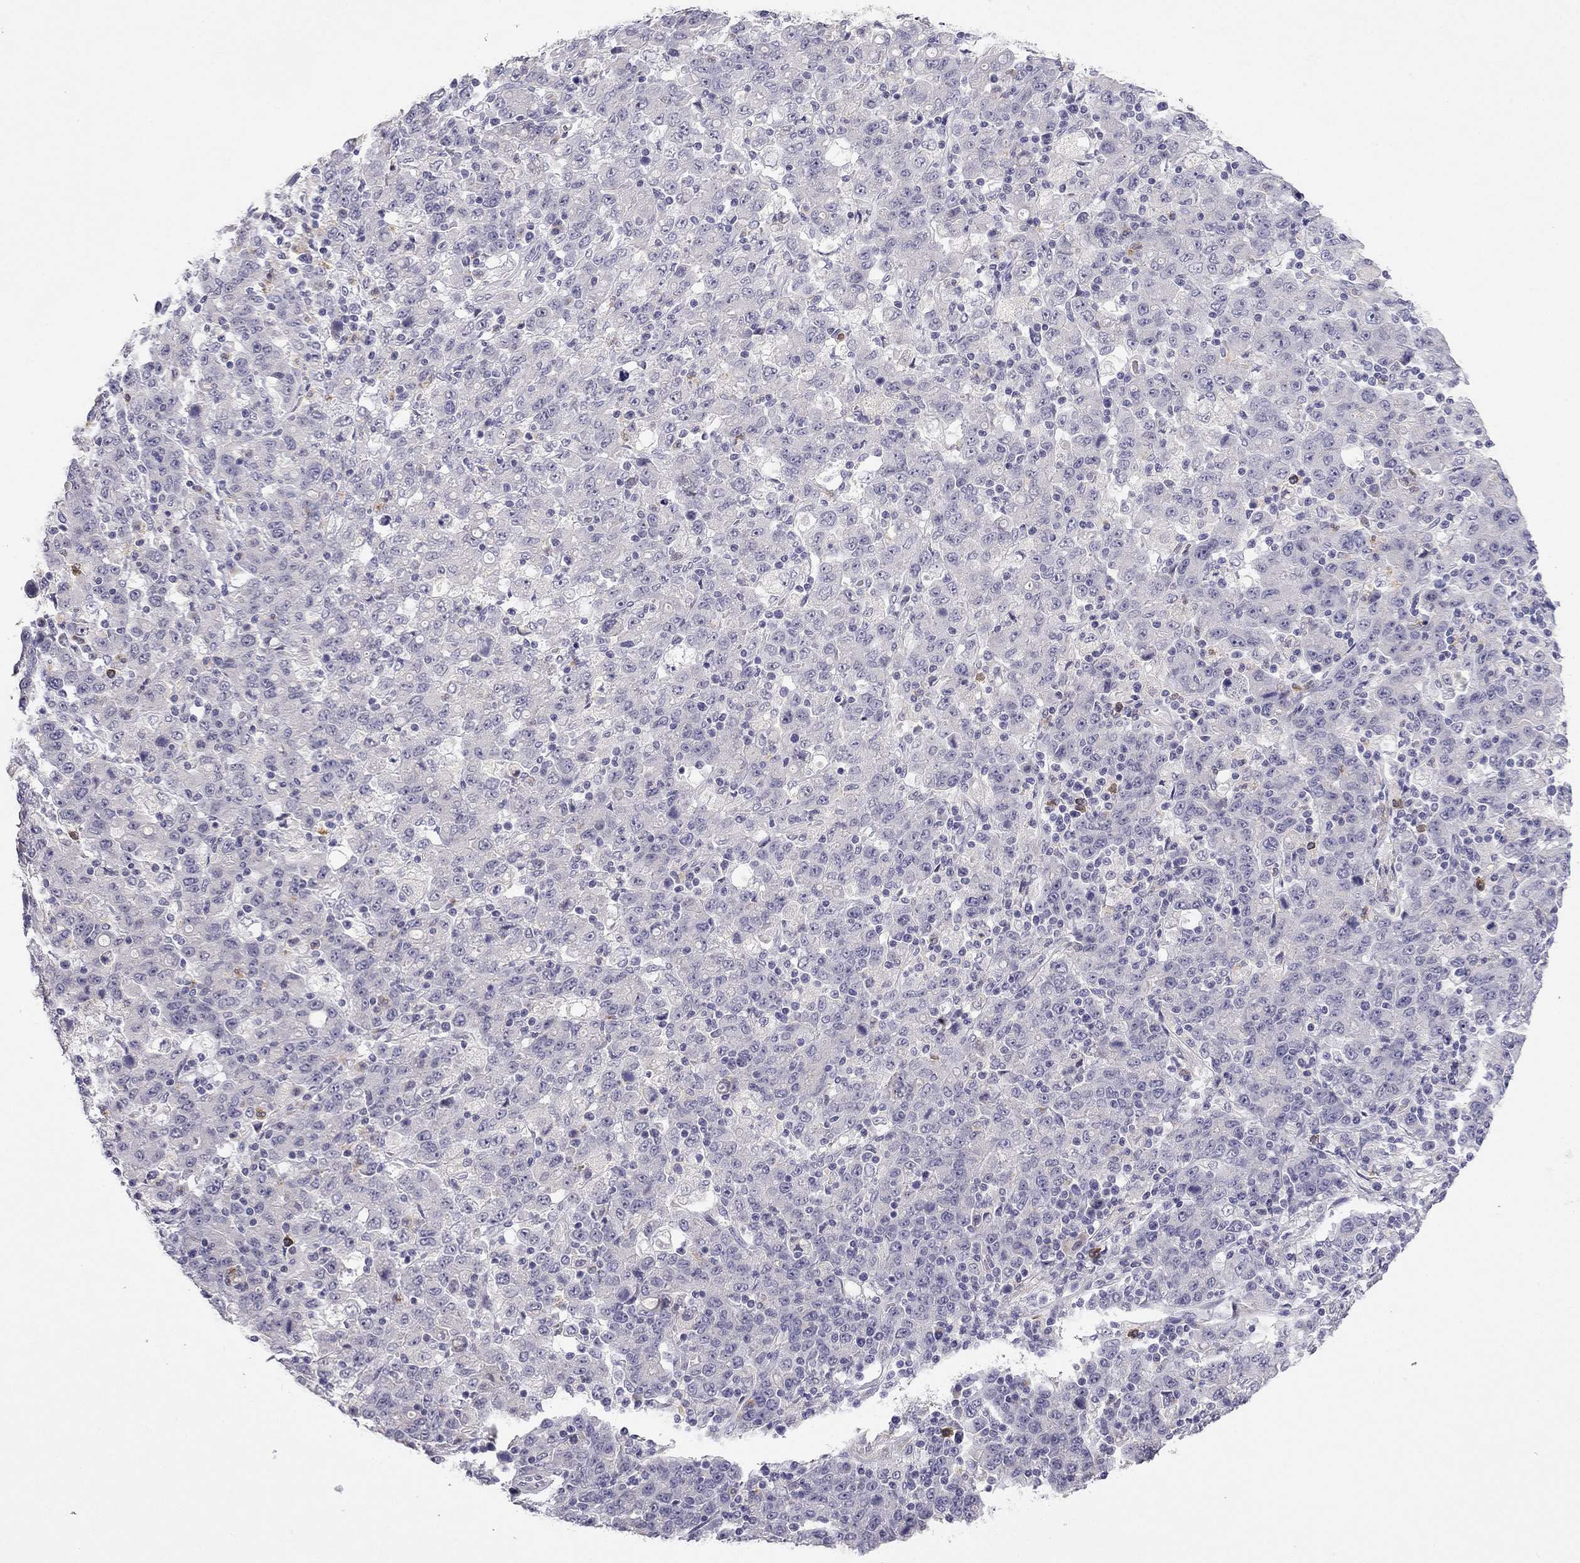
{"staining": {"intensity": "negative", "quantity": "none", "location": "none"}, "tissue": "stomach cancer", "cell_type": "Tumor cells", "image_type": "cancer", "snomed": [{"axis": "morphology", "description": "Adenocarcinoma, NOS"}, {"axis": "topography", "description": "Stomach, upper"}], "caption": "Immunohistochemical staining of human adenocarcinoma (stomach) displays no significant expression in tumor cells.", "gene": "C16orf89", "patient": {"sex": "male", "age": 69}}